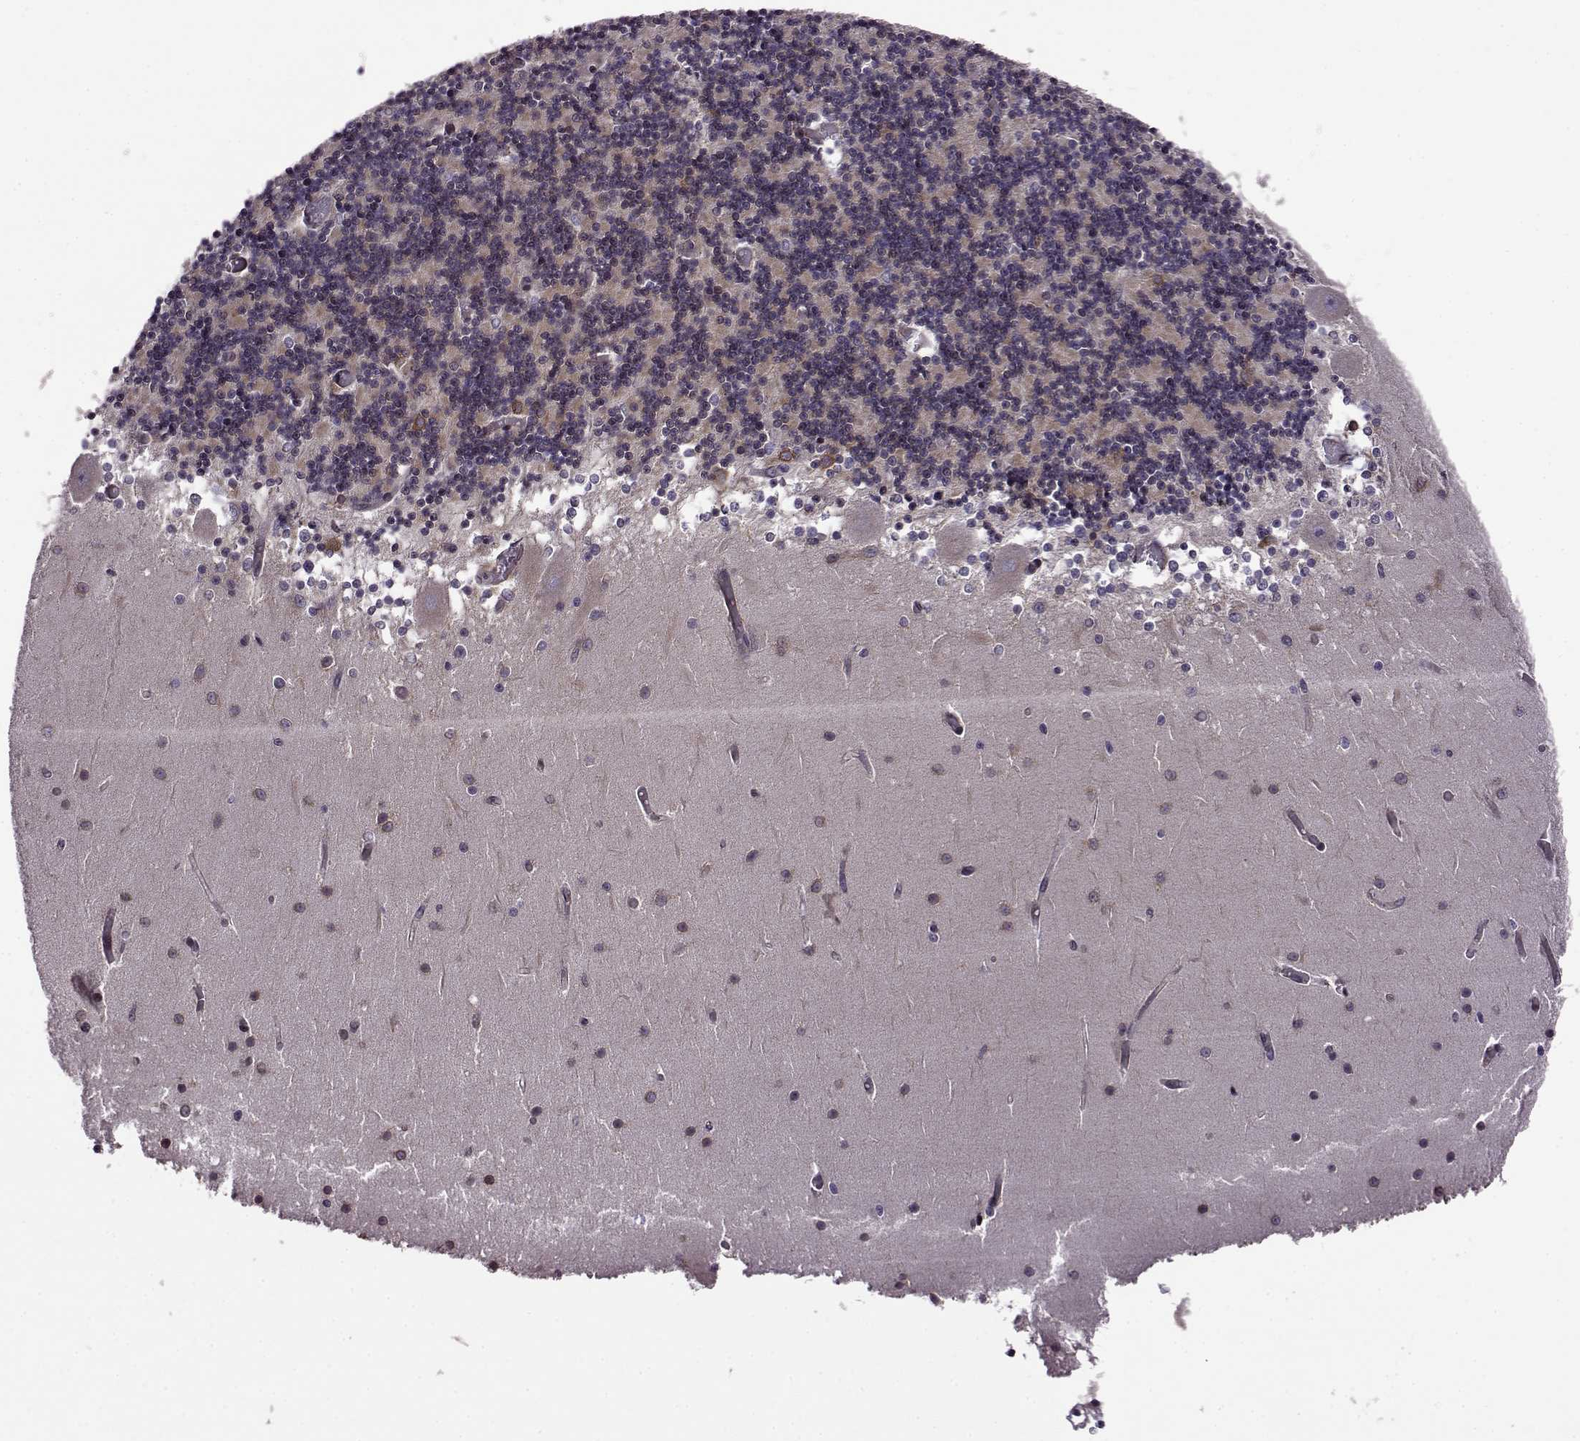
{"staining": {"intensity": "moderate", "quantity": ">75%", "location": "cytoplasmic/membranous"}, "tissue": "cerebellum", "cell_type": "Cells in granular layer", "image_type": "normal", "snomed": [{"axis": "morphology", "description": "Normal tissue, NOS"}, {"axis": "topography", "description": "Cerebellum"}], "caption": "A medium amount of moderate cytoplasmic/membranous positivity is seen in about >75% of cells in granular layer in unremarkable cerebellum. Immunohistochemistry stains the protein in brown and the nuclei are stained blue.", "gene": "URI1", "patient": {"sex": "female", "age": 28}}